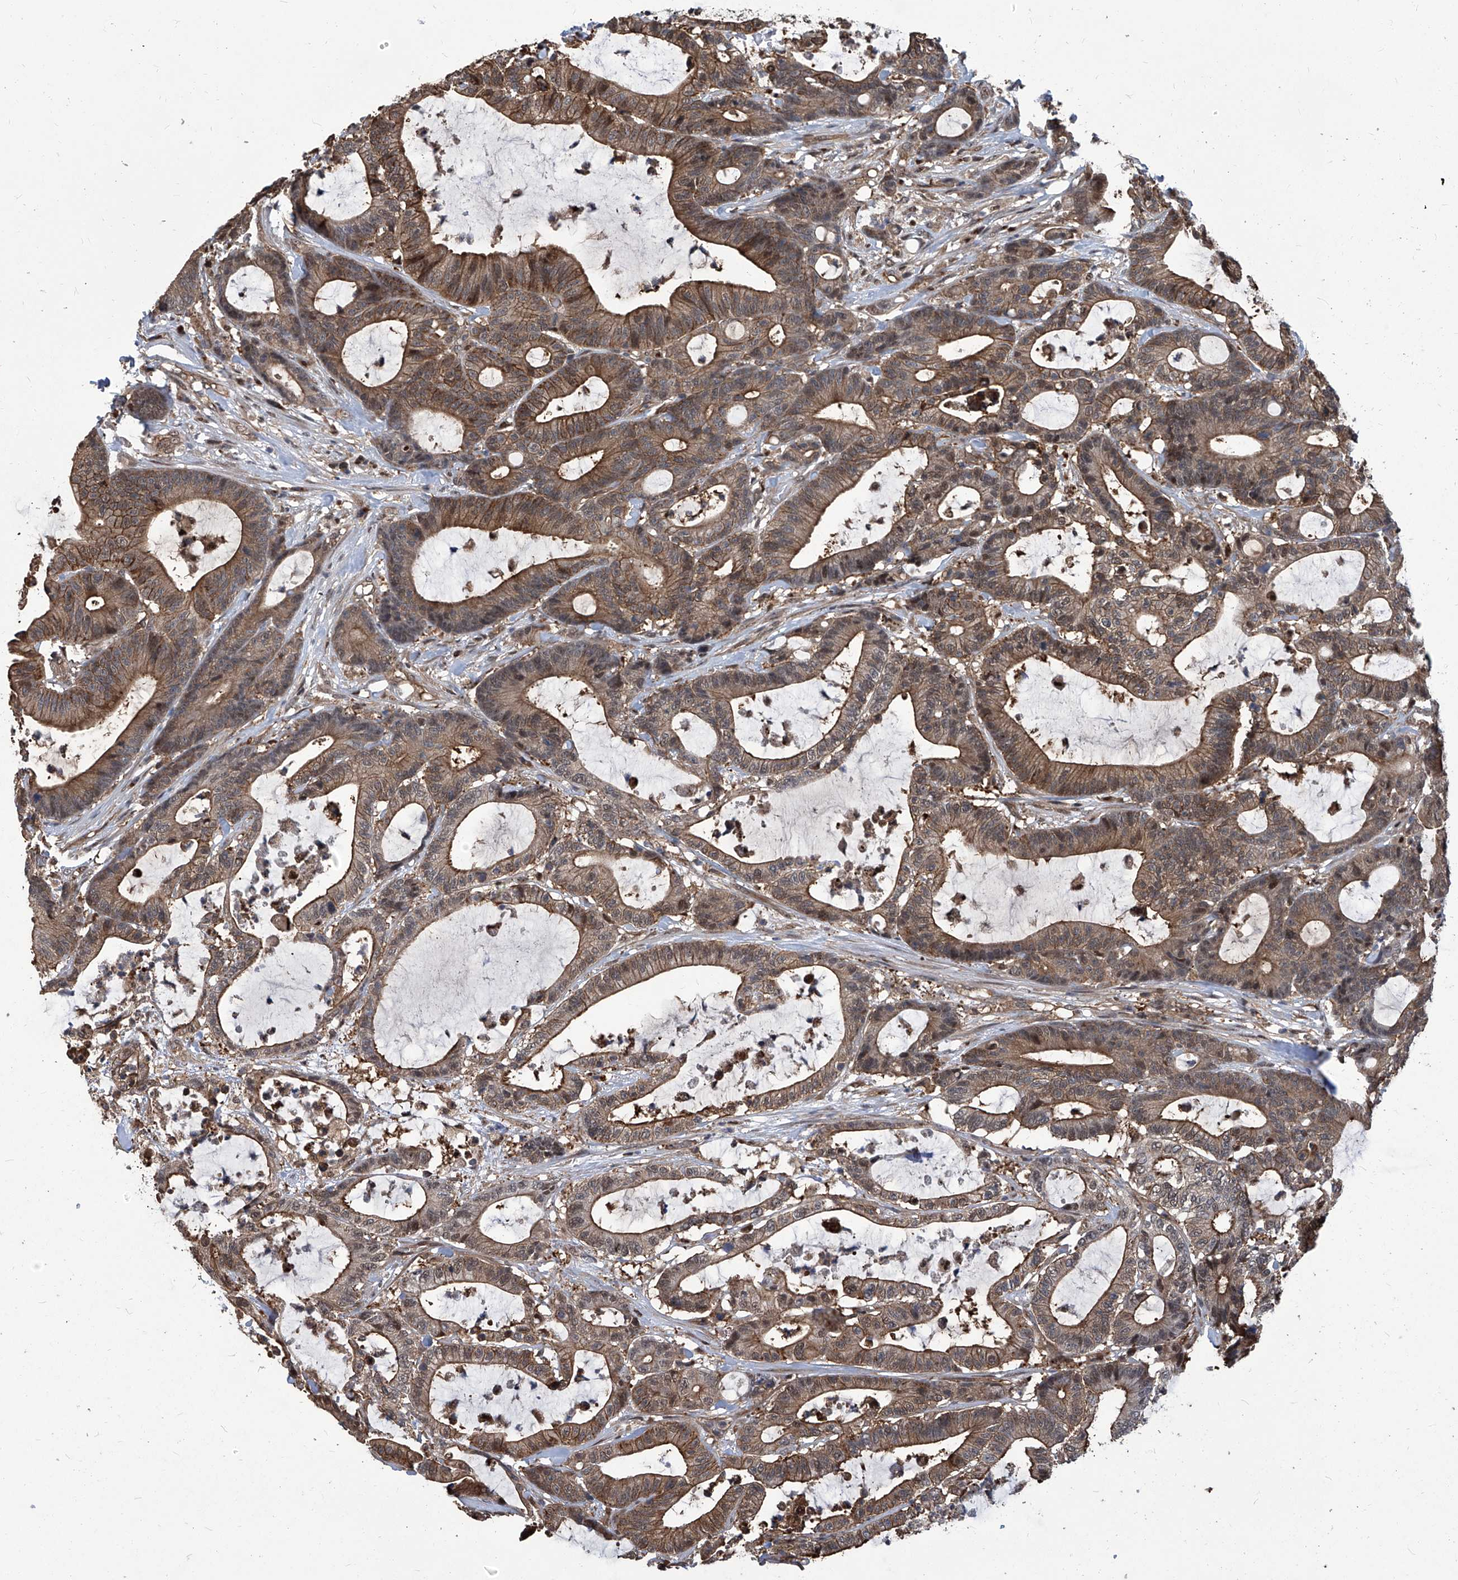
{"staining": {"intensity": "moderate", "quantity": ">75%", "location": "cytoplasmic/membranous"}, "tissue": "colorectal cancer", "cell_type": "Tumor cells", "image_type": "cancer", "snomed": [{"axis": "morphology", "description": "Adenocarcinoma, NOS"}, {"axis": "topography", "description": "Colon"}], "caption": "Brown immunohistochemical staining in adenocarcinoma (colorectal) exhibits moderate cytoplasmic/membranous expression in about >75% of tumor cells.", "gene": "PSMB1", "patient": {"sex": "female", "age": 84}}